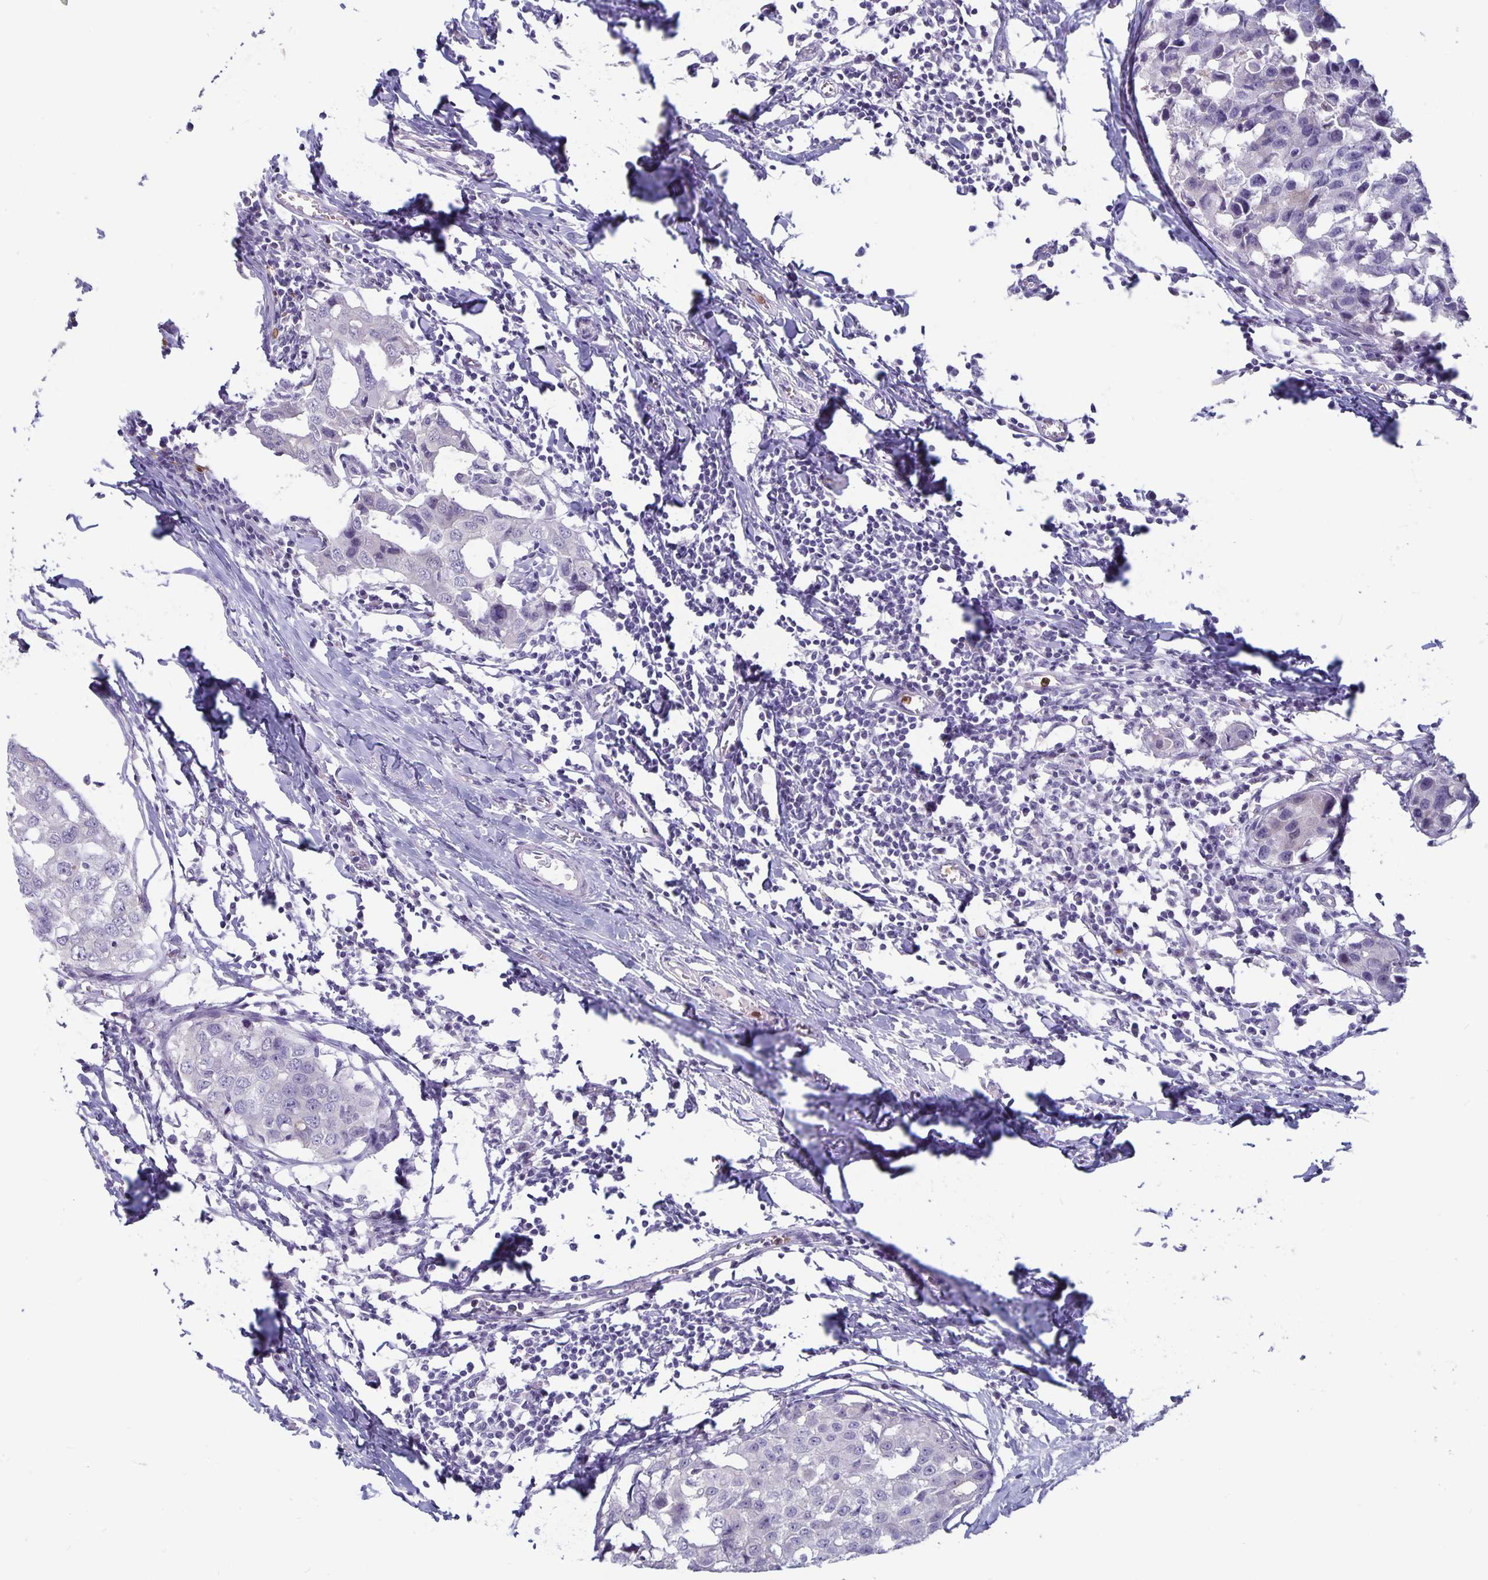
{"staining": {"intensity": "negative", "quantity": "none", "location": "none"}, "tissue": "breast cancer", "cell_type": "Tumor cells", "image_type": "cancer", "snomed": [{"axis": "morphology", "description": "Duct carcinoma"}, {"axis": "topography", "description": "Breast"}], "caption": "Immunohistochemistry (IHC) of breast cancer (invasive ductal carcinoma) reveals no expression in tumor cells. (DAB (3,3'-diaminobenzidine) immunohistochemistry (IHC) visualized using brightfield microscopy, high magnification).", "gene": "PLCB3", "patient": {"sex": "female", "age": 27}}